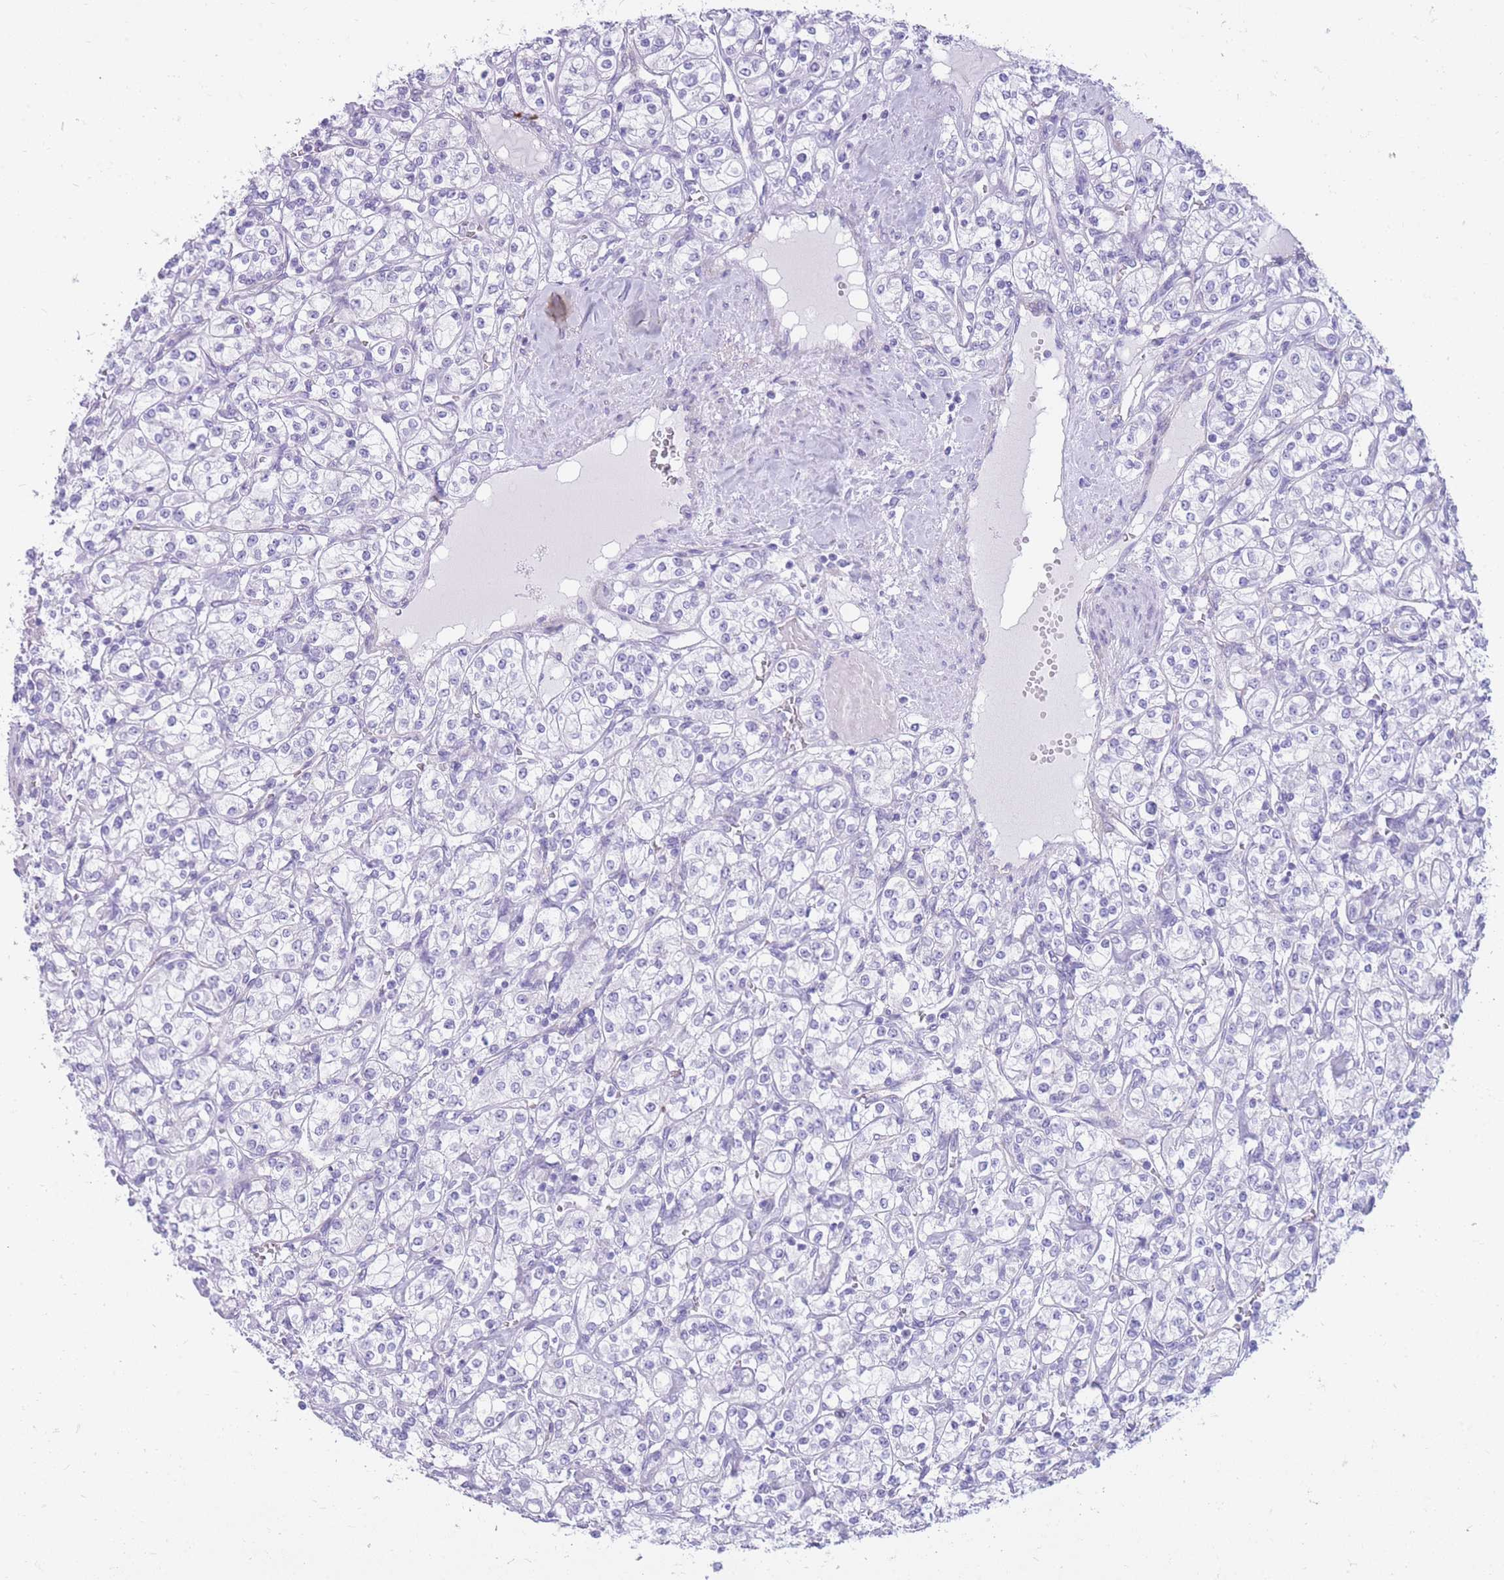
{"staining": {"intensity": "negative", "quantity": "none", "location": "none"}, "tissue": "renal cancer", "cell_type": "Tumor cells", "image_type": "cancer", "snomed": [{"axis": "morphology", "description": "Adenocarcinoma, NOS"}, {"axis": "topography", "description": "Kidney"}], "caption": "Immunohistochemical staining of human renal cancer (adenocarcinoma) reveals no significant positivity in tumor cells.", "gene": "MTSS2", "patient": {"sex": "male", "age": 77}}